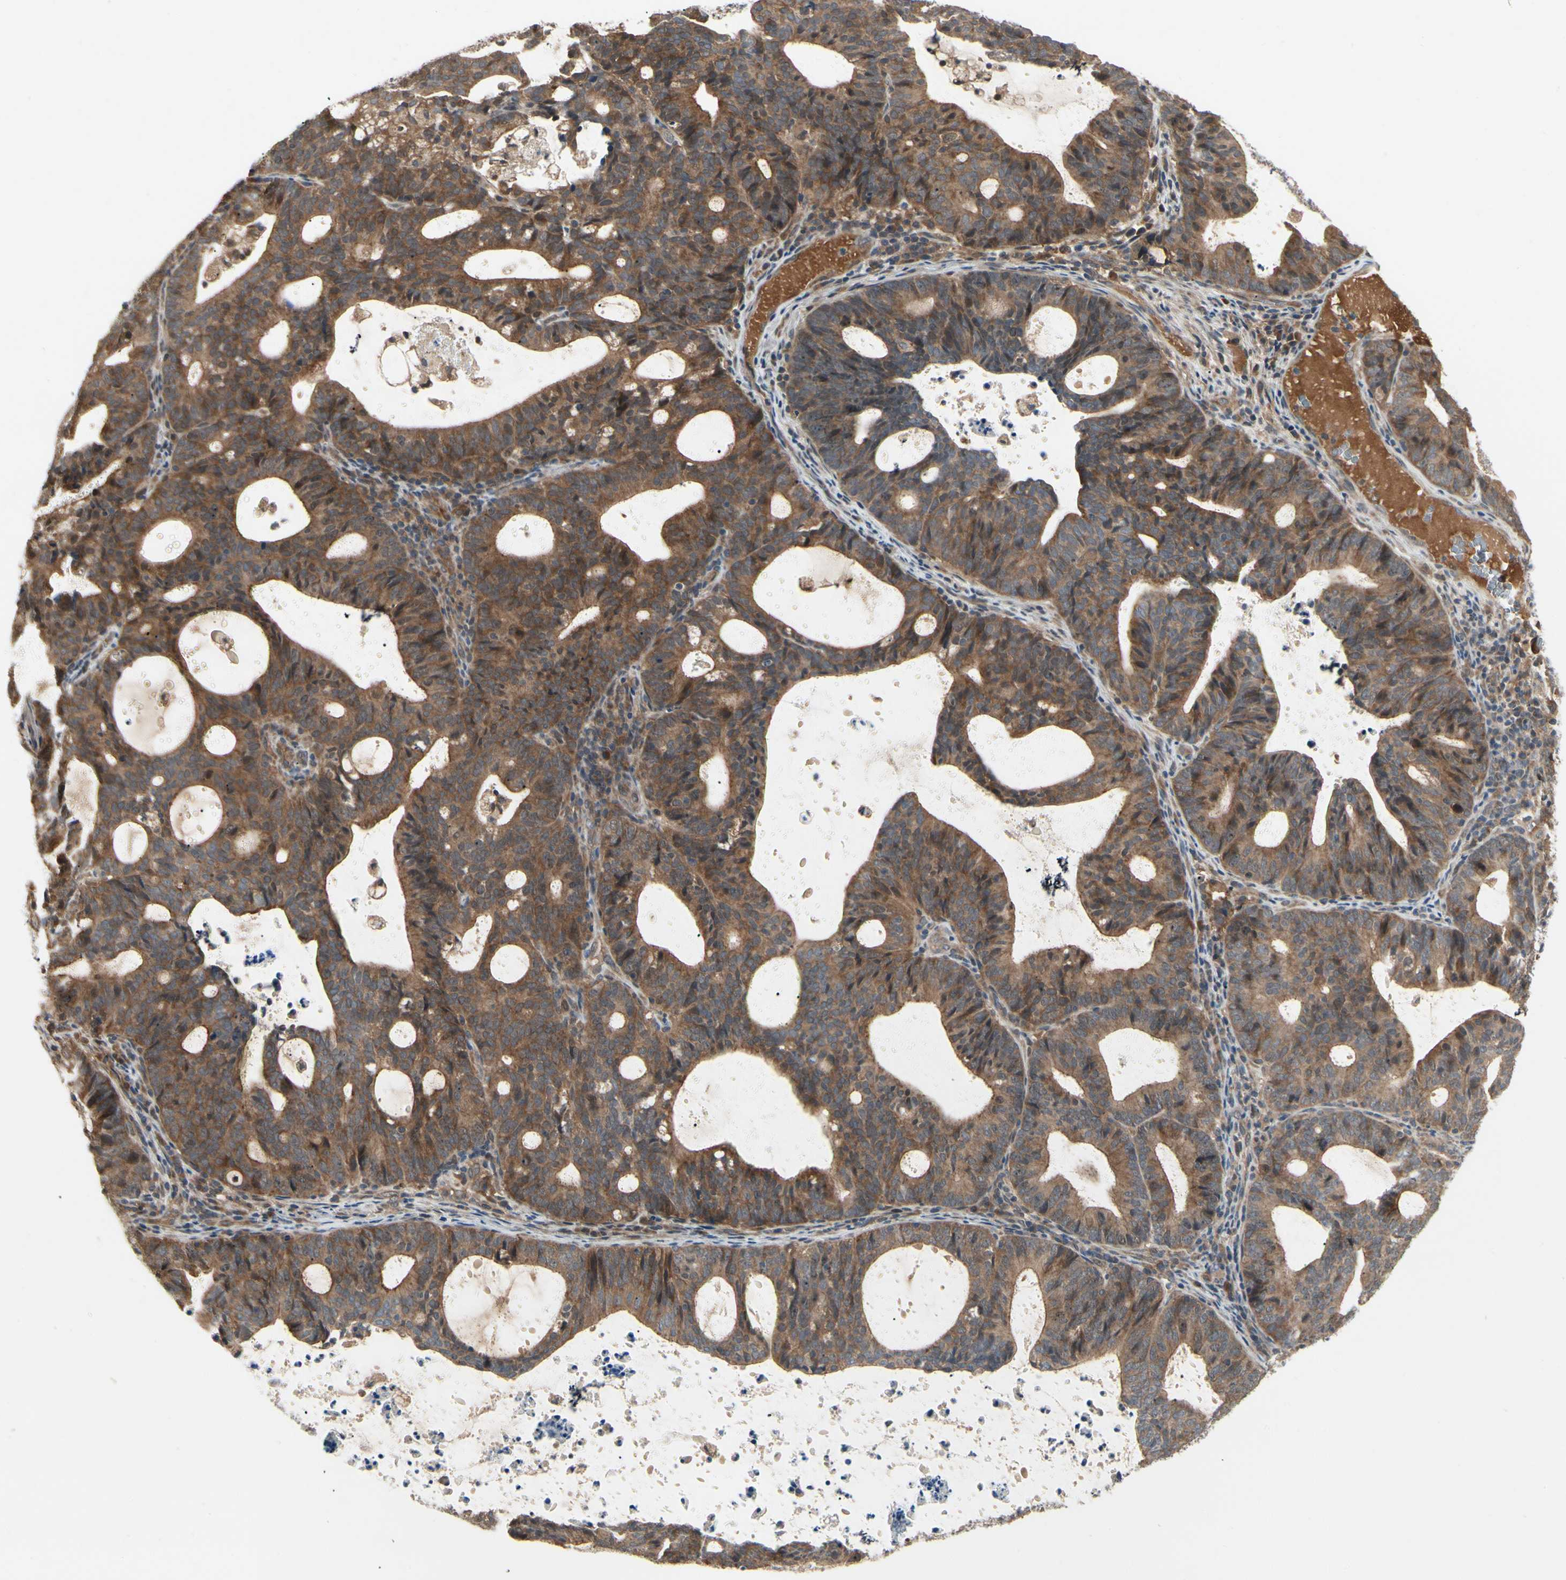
{"staining": {"intensity": "strong", "quantity": ">75%", "location": "cytoplasmic/membranous"}, "tissue": "endometrial cancer", "cell_type": "Tumor cells", "image_type": "cancer", "snomed": [{"axis": "morphology", "description": "Adenocarcinoma, NOS"}, {"axis": "topography", "description": "Uterus"}], "caption": "Immunohistochemistry (IHC) (DAB (3,3'-diaminobenzidine)) staining of endometrial cancer (adenocarcinoma) demonstrates strong cytoplasmic/membranous protein expression in about >75% of tumor cells. (DAB (3,3'-diaminobenzidine) = brown stain, brightfield microscopy at high magnification).", "gene": "RNF14", "patient": {"sex": "female", "age": 83}}